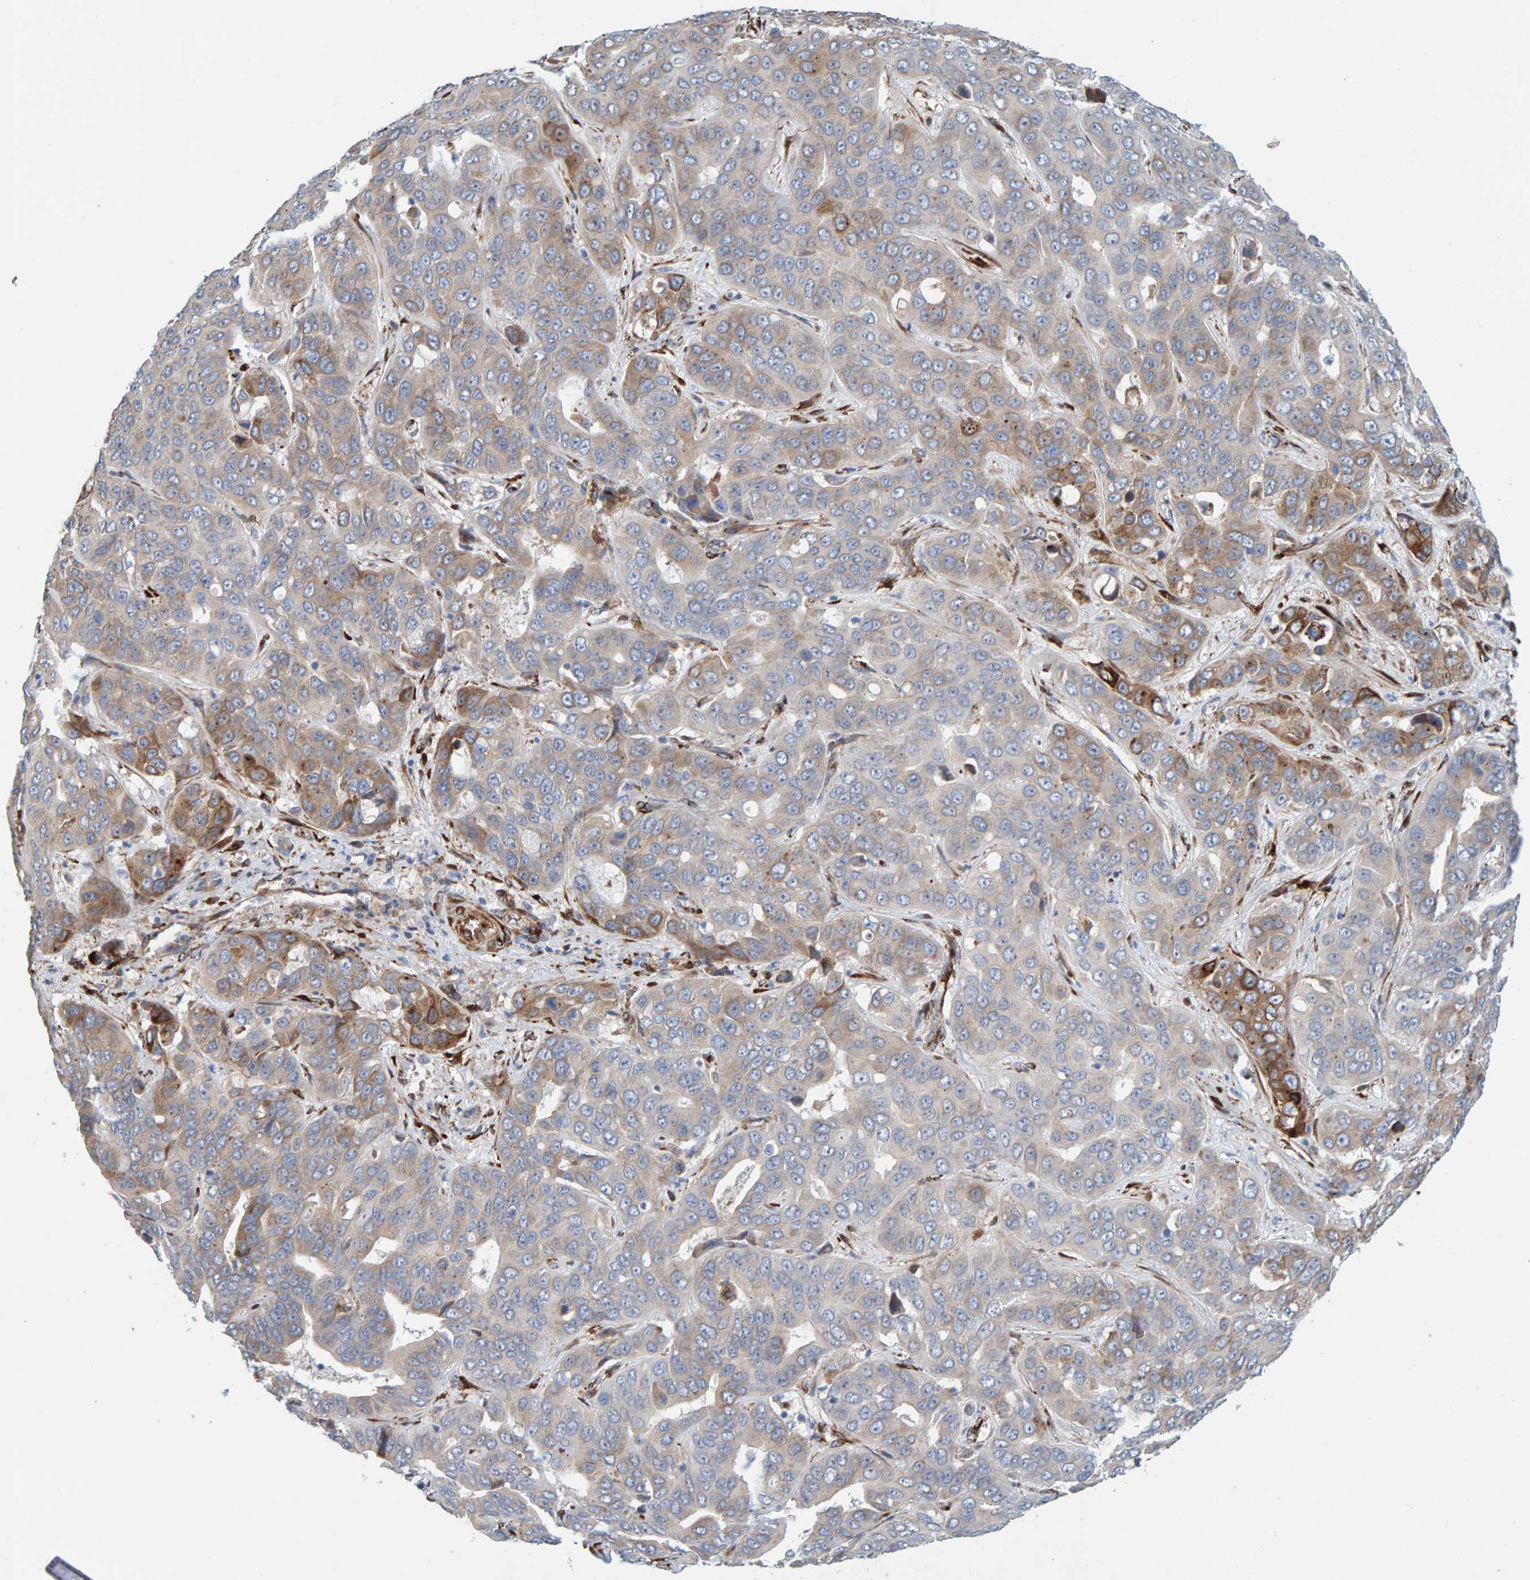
{"staining": {"intensity": "moderate", "quantity": "25%-75%", "location": "cytoplasmic/membranous"}, "tissue": "liver cancer", "cell_type": "Tumor cells", "image_type": "cancer", "snomed": [{"axis": "morphology", "description": "Cholangiocarcinoma"}, {"axis": "topography", "description": "Liver"}], "caption": "Immunohistochemistry (IHC) histopathology image of liver cancer stained for a protein (brown), which reveals medium levels of moderate cytoplasmic/membranous staining in approximately 25%-75% of tumor cells.", "gene": "MMP16", "patient": {"sex": "female", "age": 52}}